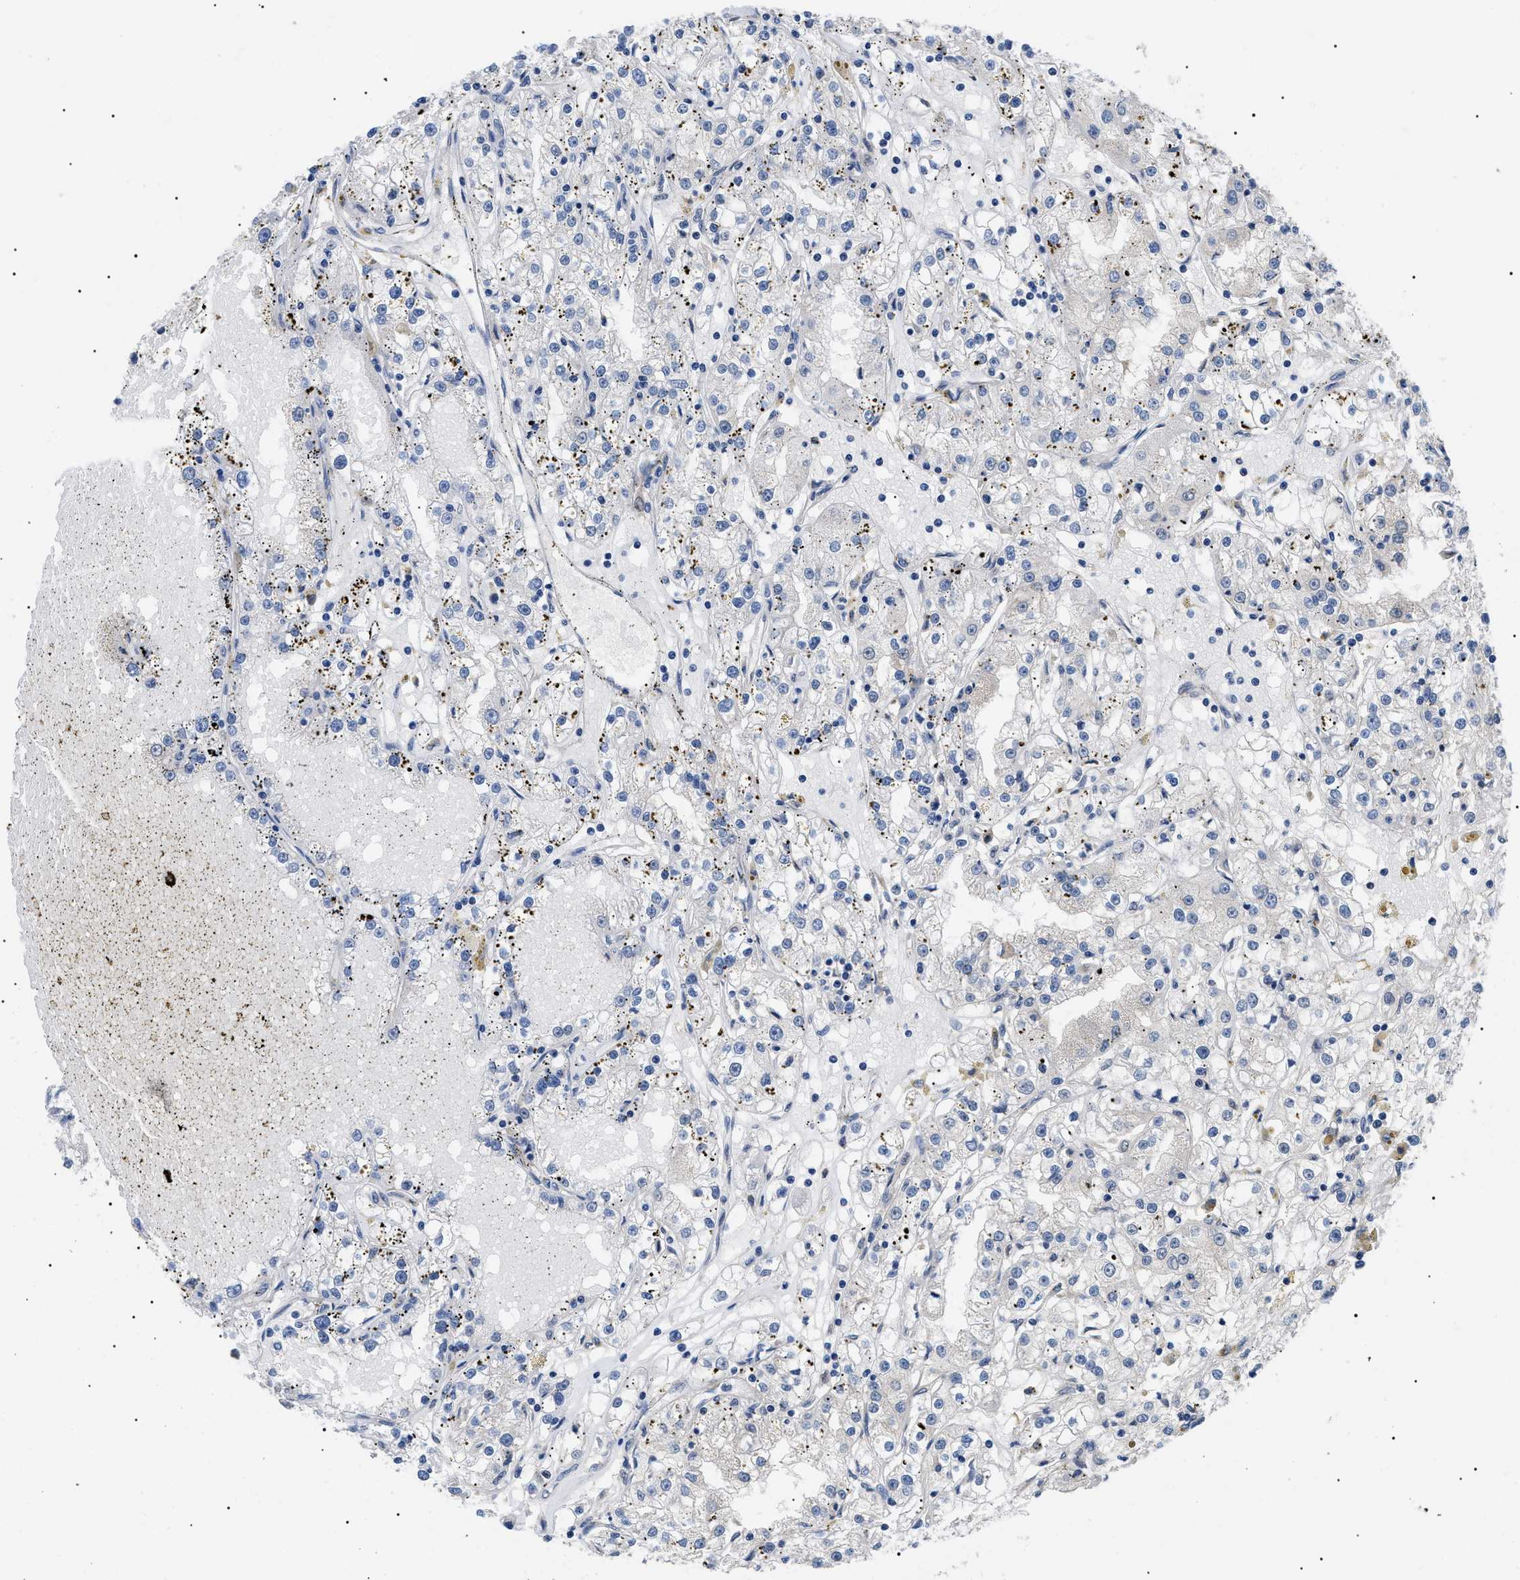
{"staining": {"intensity": "negative", "quantity": "none", "location": "none"}, "tissue": "renal cancer", "cell_type": "Tumor cells", "image_type": "cancer", "snomed": [{"axis": "morphology", "description": "Adenocarcinoma, NOS"}, {"axis": "topography", "description": "Kidney"}], "caption": "Renal adenocarcinoma was stained to show a protein in brown. There is no significant expression in tumor cells.", "gene": "GARRE1", "patient": {"sex": "male", "age": 56}}